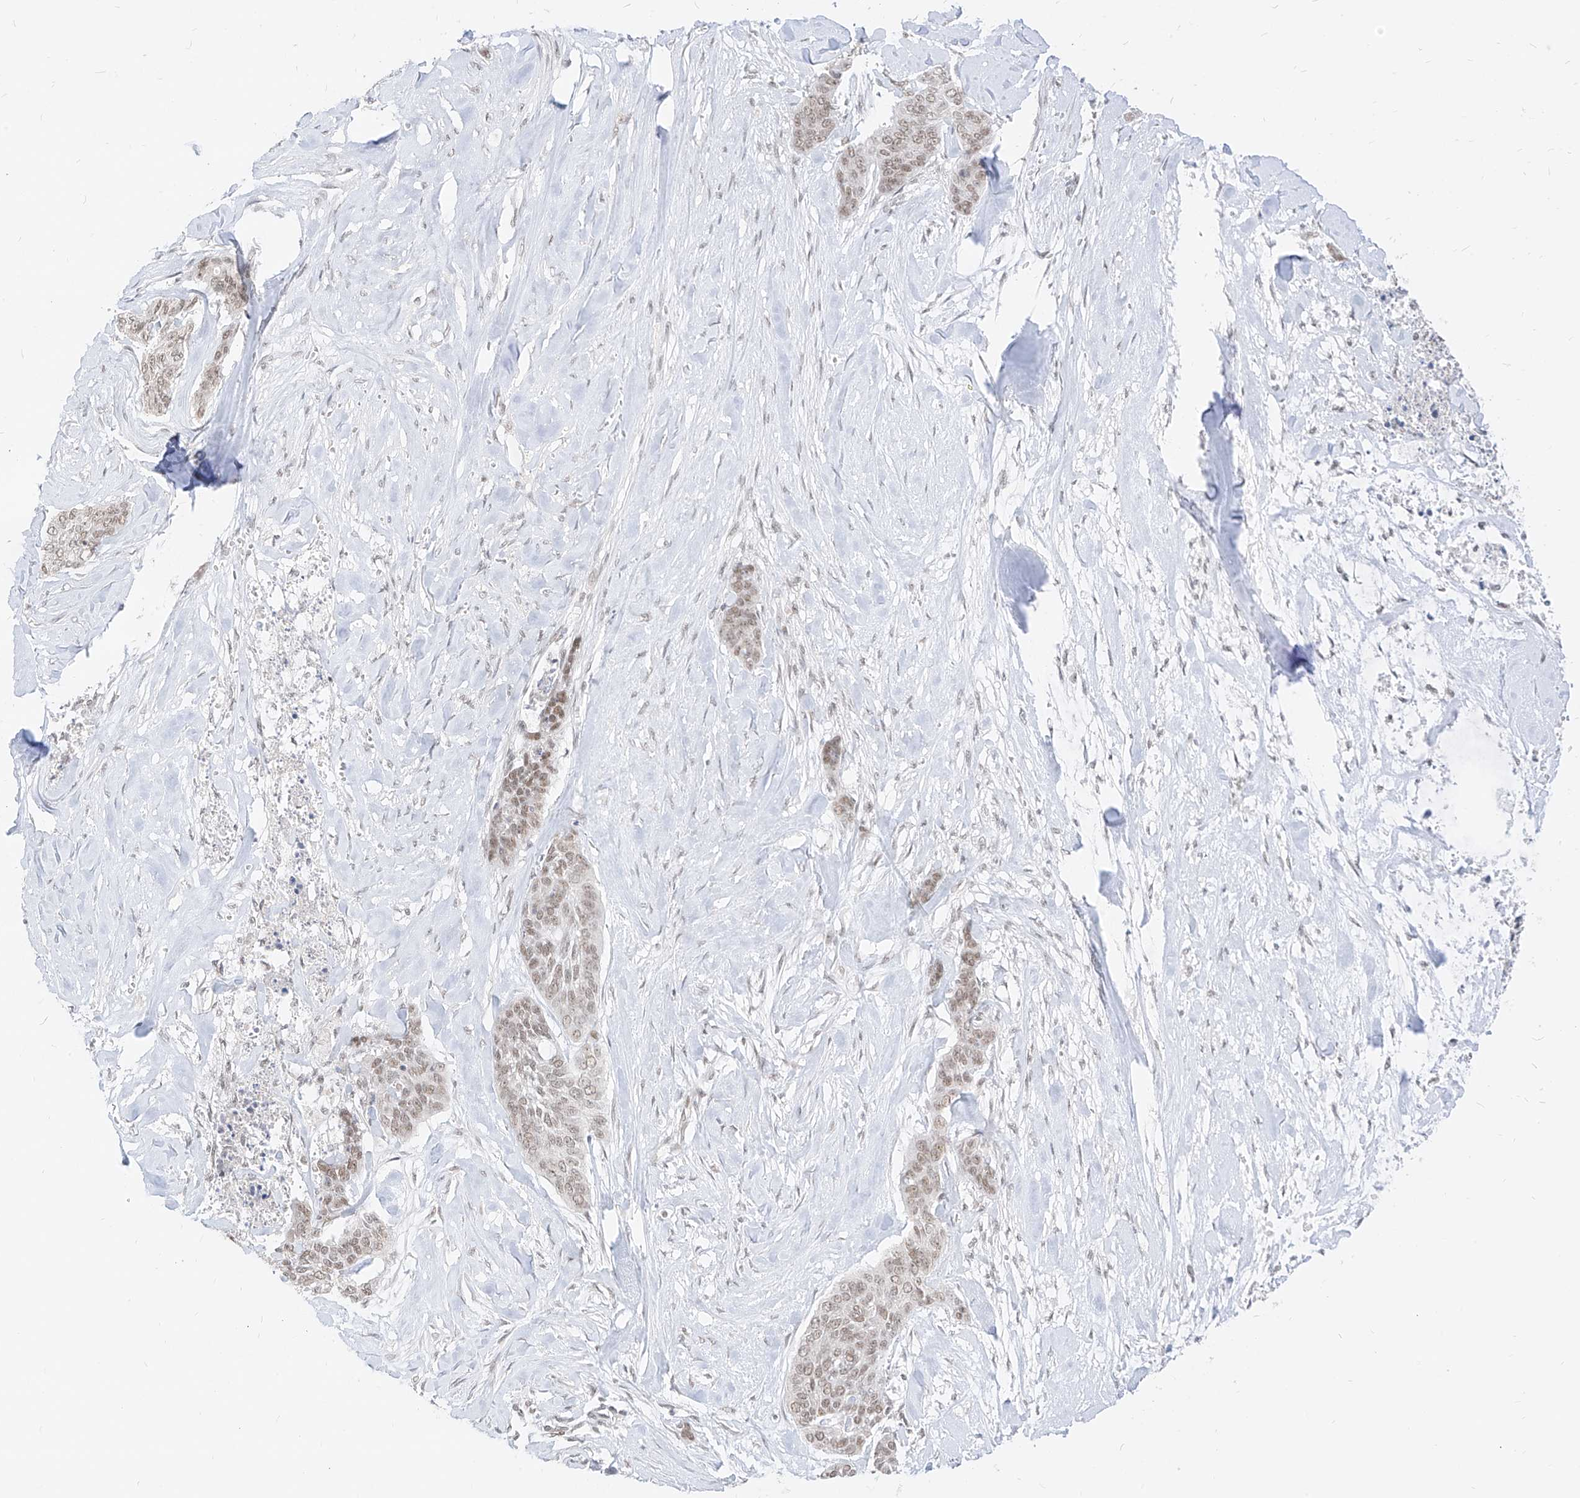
{"staining": {"intensity": "weak", "quantity": ">75%", "location": "nuclear"}, "tissue": "skin cancer", "cell_type": "Tumor cells", "image_type": "cancer", "snomed": [{"axis": "morphology", "description": "Basal cell carcinoma"}, {"axis": "topography", "description": "Skin"}], "caption": "Immunohistochemistry image of human skin cancer (basal cell carcinoma) stained for a protein (brown), which displays low levels of weak nuclear staining in about >75% of tumor cells.", "gene": "SUPT5H", "patient": {"sex": "female", "age": 64}}